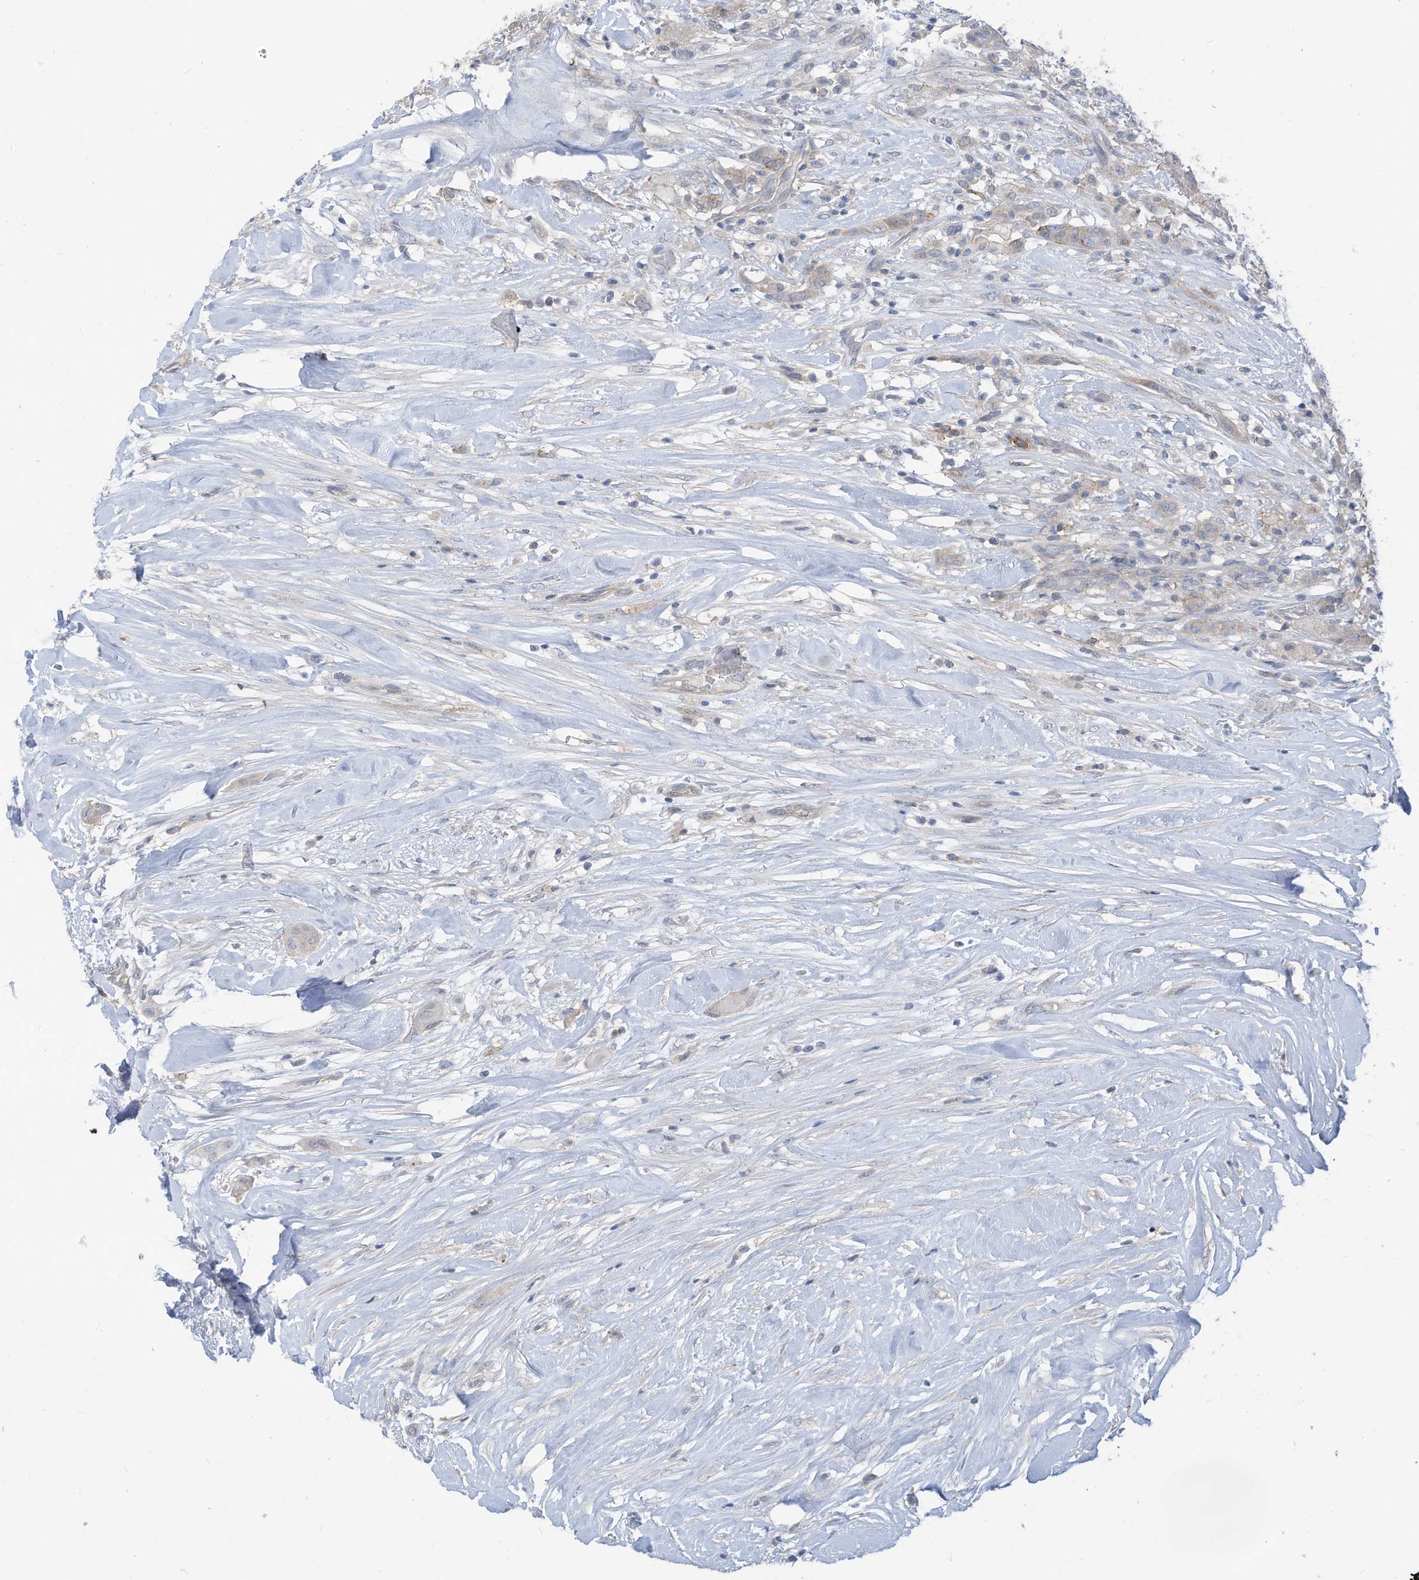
{"staining": {"intensity": "negative", "quantity": "none", "location": "none"}, "tissue": "thyroid cancer", "cell_type": "Tumor cells", "image_type": "cancer", "snomed": [{"axis": "morphology", "description": "Papillary adenocarcinoma, NOS"}, {"axis": "topography", "description": "Thyroid gland"}], "caption": "An image of papillary adenocarcinoma (thyroid) stained for a protein demonstrates no brown staining in tumor cells. Brightfield microscopy of IHC stained with DAB (3,3'-diaminobenzidine) (brown) and hematoxylin (blue), captured at high magnification.", "gene": "SLC1A5", "patient": {"sex": "female", "age": 59}}